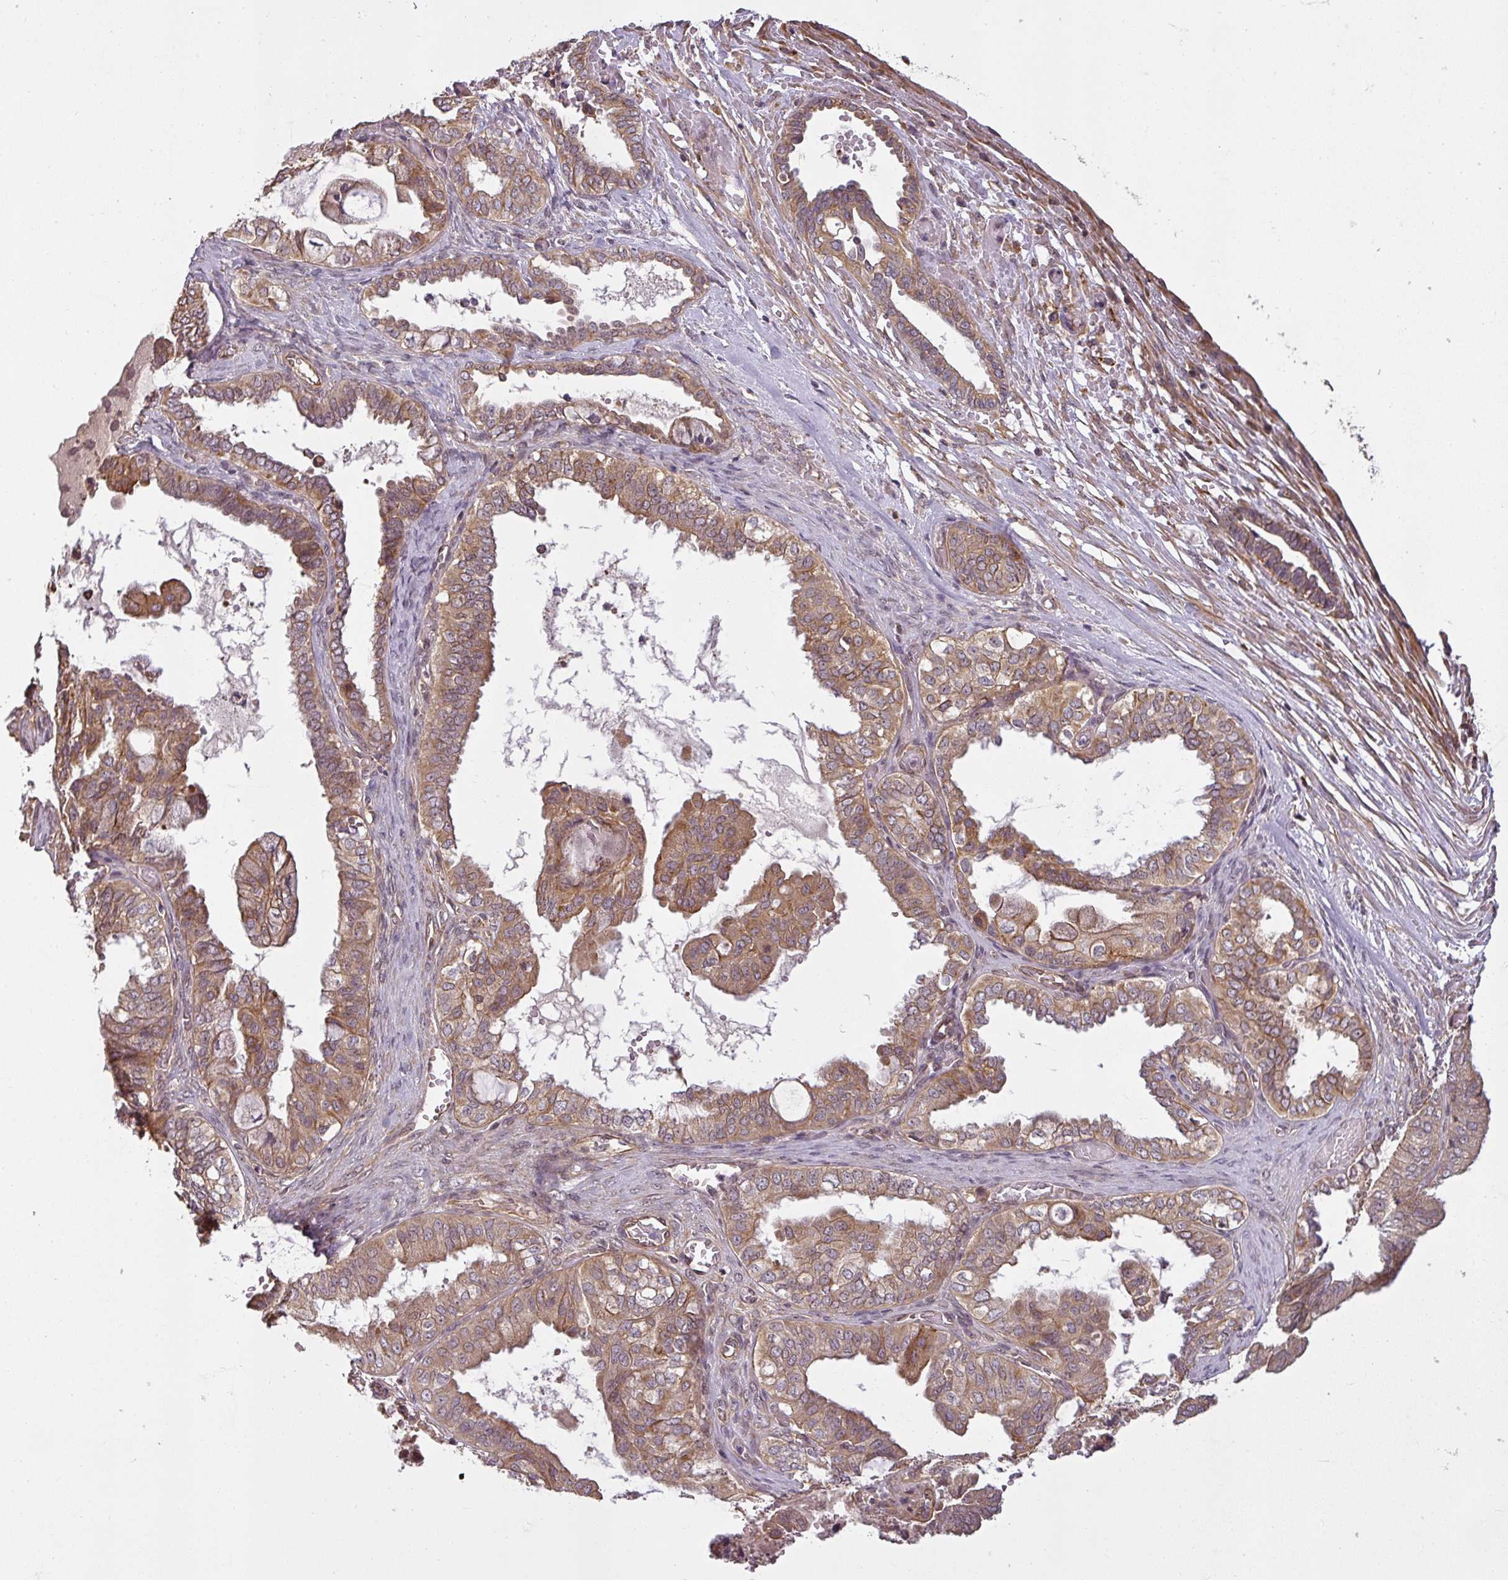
{"staining": {"intensity": "moderate", "quantity": ">75%", "location": "cytoplasmic/membranous"}, "tissue": "ovarian cancer", "cell_type": "Tumor cells", "image_type": "cancer", "snomed": [{"axis": "morphology", "description": "Carcinoma, NOS"}, {"axis": "morphology", "description": "Carcinoma, endometroid"}, {"axis": "topography", "description": "Ovary"}], "caption": "The image exhibits a brown stain indicating the presence of a protein in the cytoplasmic/membranous of tumor cells in ovarian cancer (endometroid carcinoma). Nuclei are stained in blue.", "gene": "DIMT1", "patient": {"sex": "female", "age": 50}}